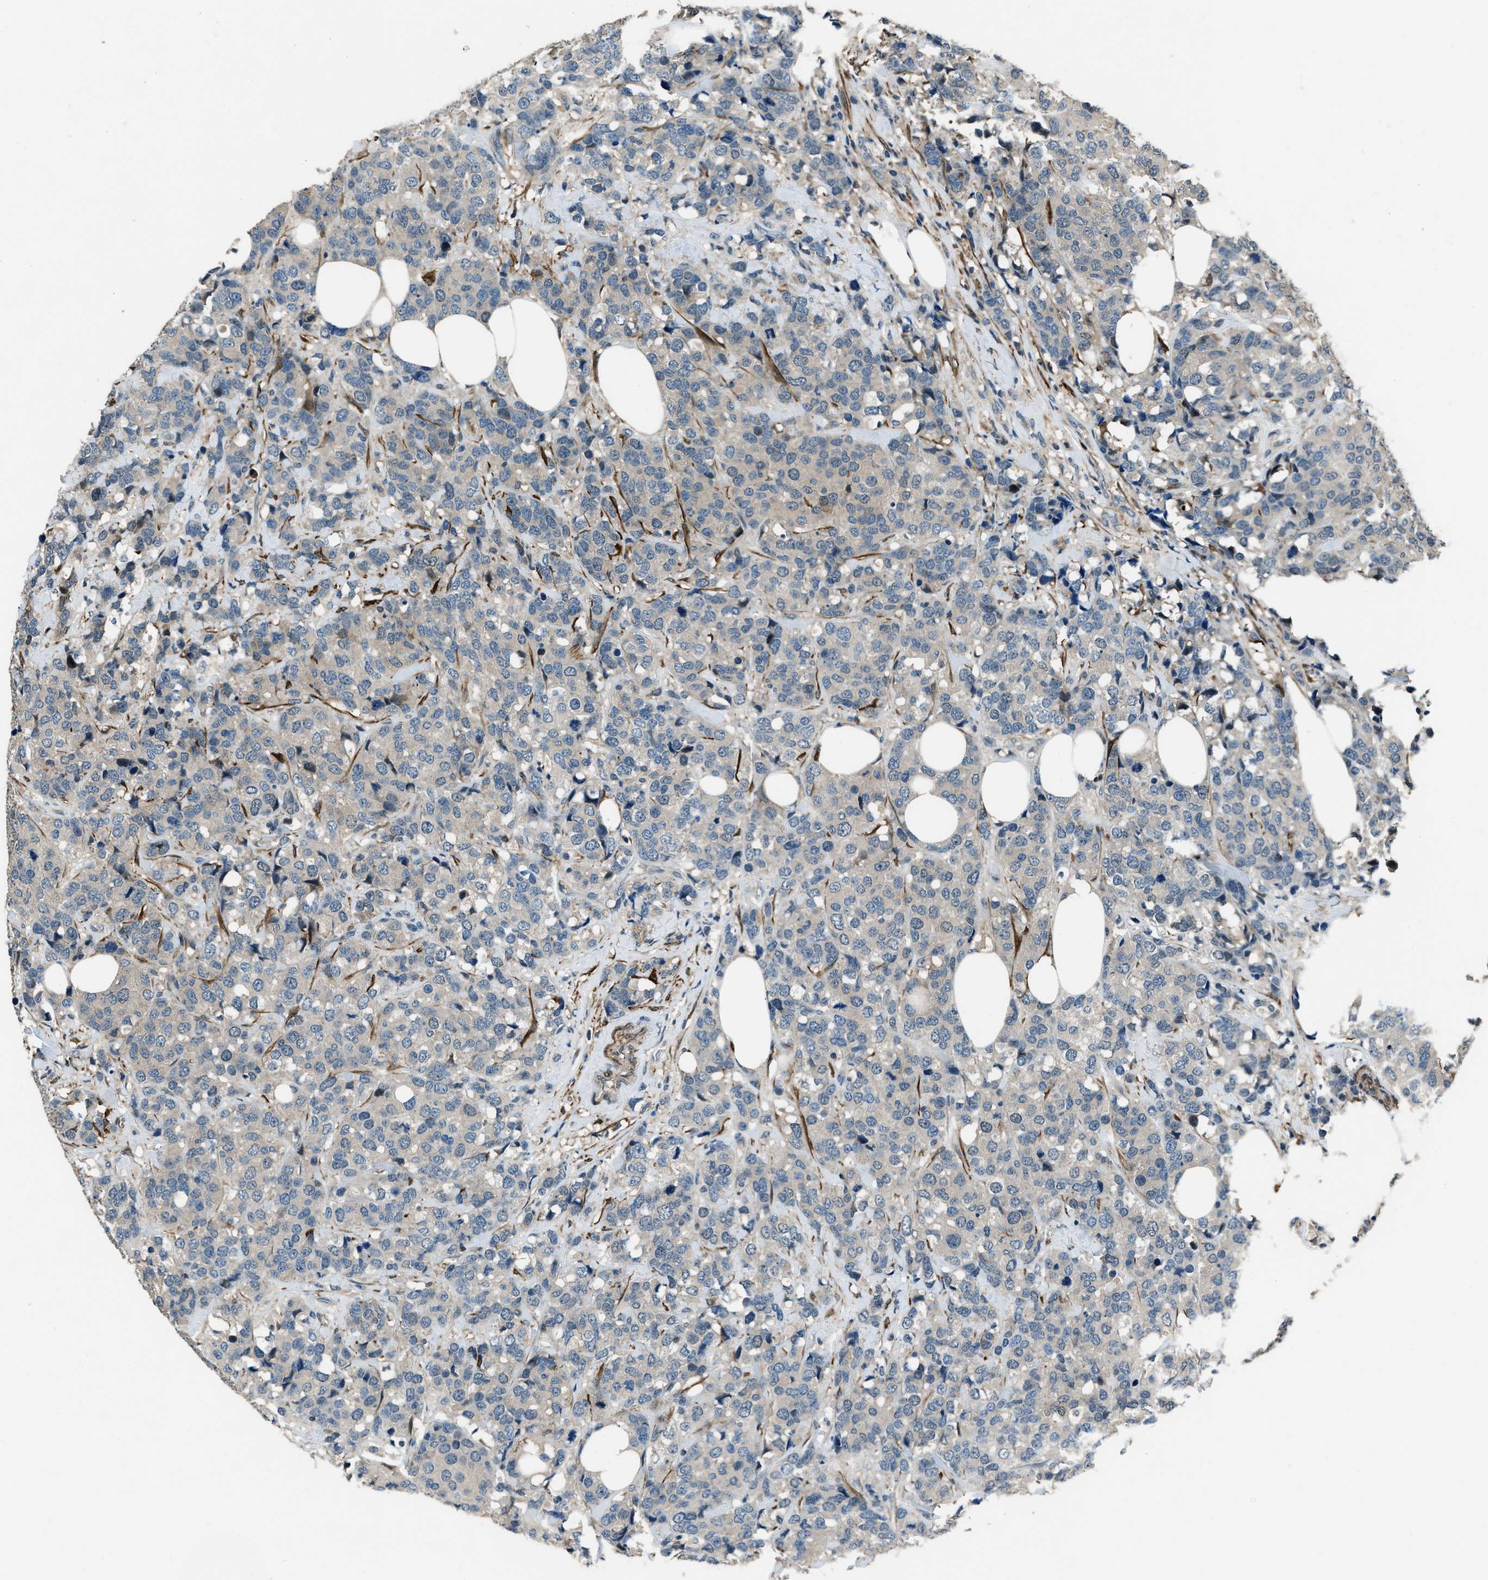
{"staining": {"intensity": "negative", "quantity": "none", "location": "none"}, "tissue": "breast cancer", "cell_type": "Tumor cells", "image_type": "cancer", "snomed": [{"axis": "morphology", "description": "Lobular carcinoma"}, {"axis": "topography", "description": "Breast"}], "caption": "Tumor cells show no significant protein positivity in lobular carcinoma (breast). The staining is performed using DAB (3,3'-diaminobenzidine) brown chromogen with nuclei counter-stained in using hematoxylin.", "gene": "NUDCD3", "patient": {"sex": "female", "age": 59}}